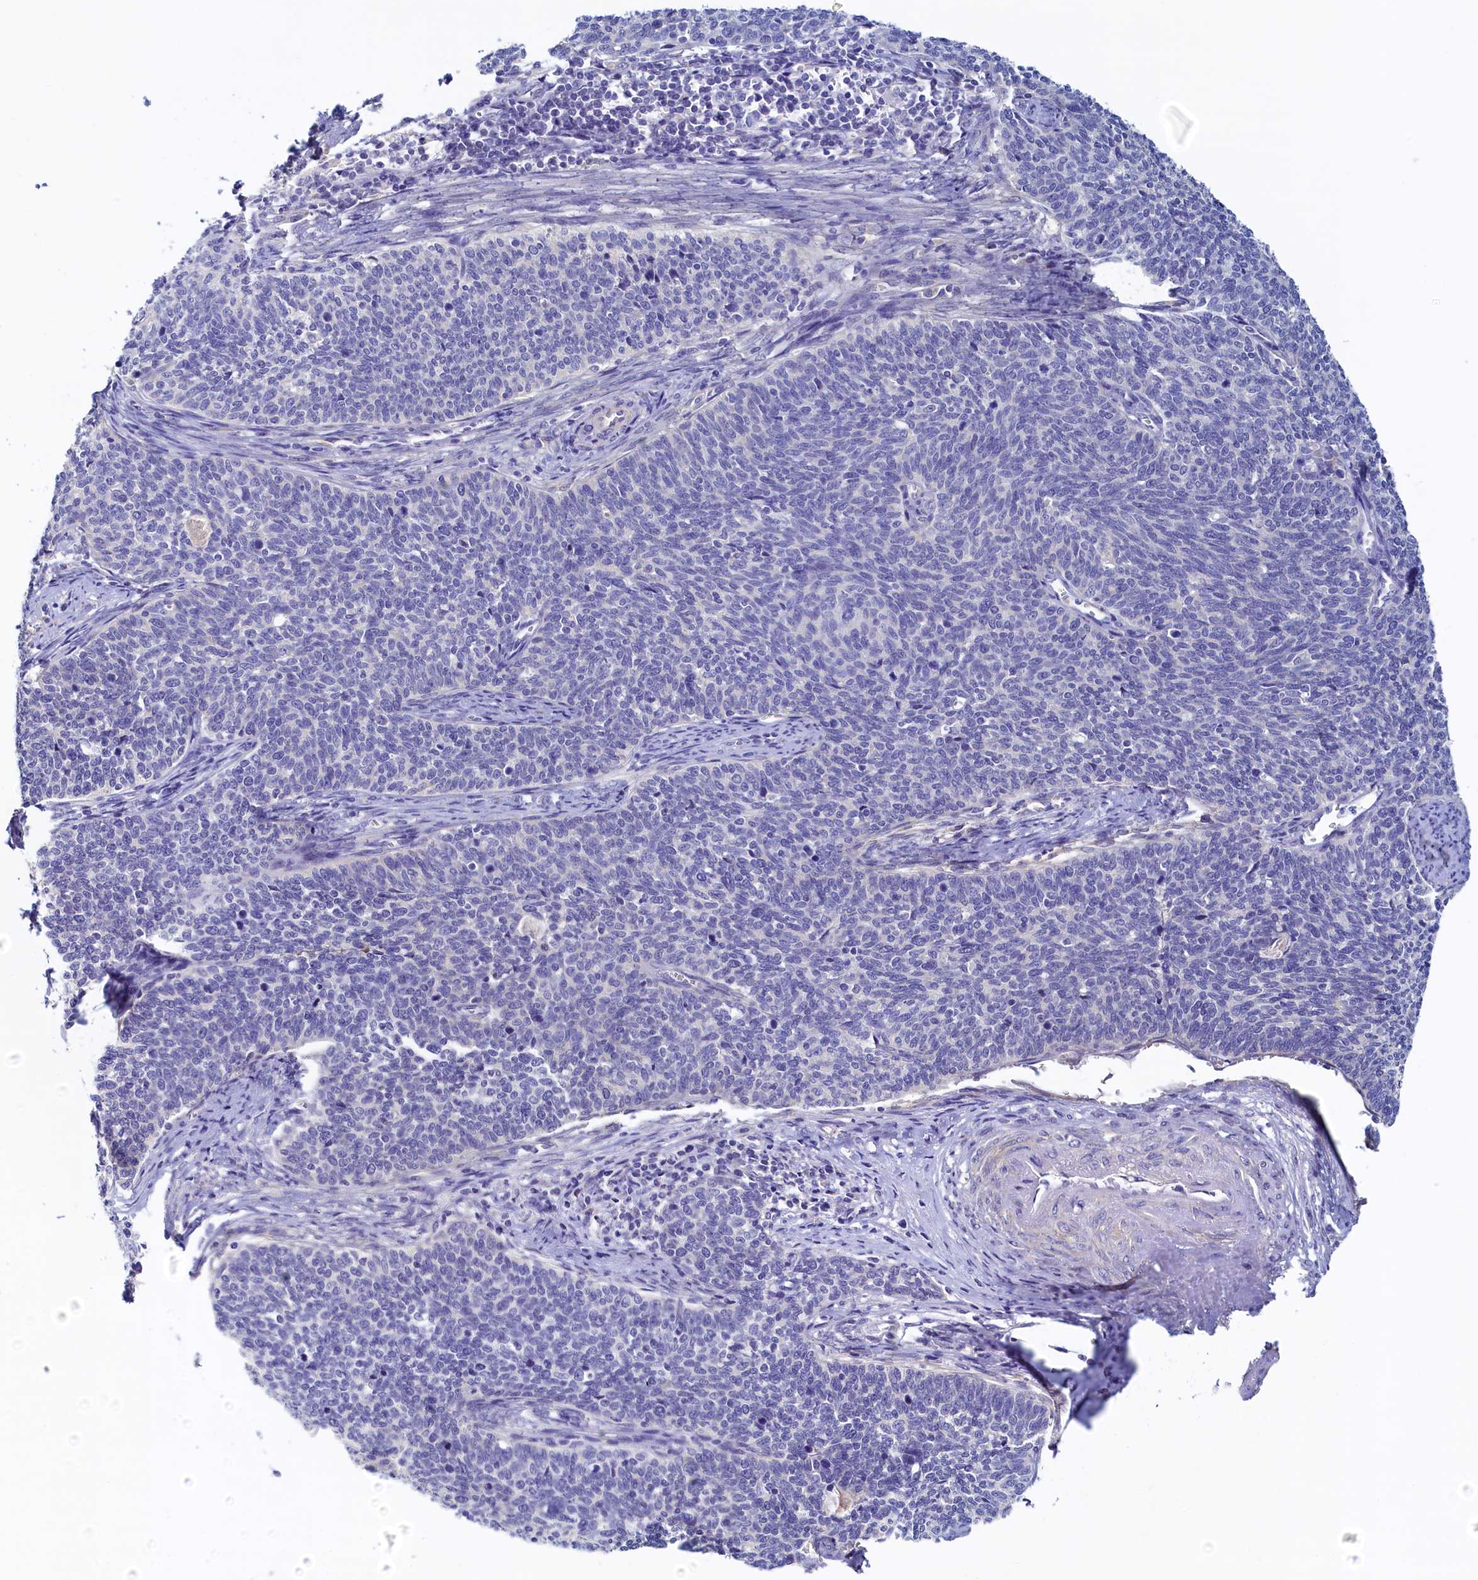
{"staining": {"intensity": "negative", "quantity": "none", "location": "none"}, "tissue": "cervical cancer", "cell_type": "Tumor cells", "image_type": "cancer", "snomed": [{"axis": "morphology", "description": "Squamous cell carcinoma, NOS"}, {"axis": "topography", "description": "Cervix"}], "caption": "An immunohistochemistry (IHC) image of squamous cell carcinoma (cervical) is shown. There is no staining in tumor cells of squamous cell carcinoma (cervical).", "gene": "DTD1", "patient": {"sex": "female", "age": 39}}